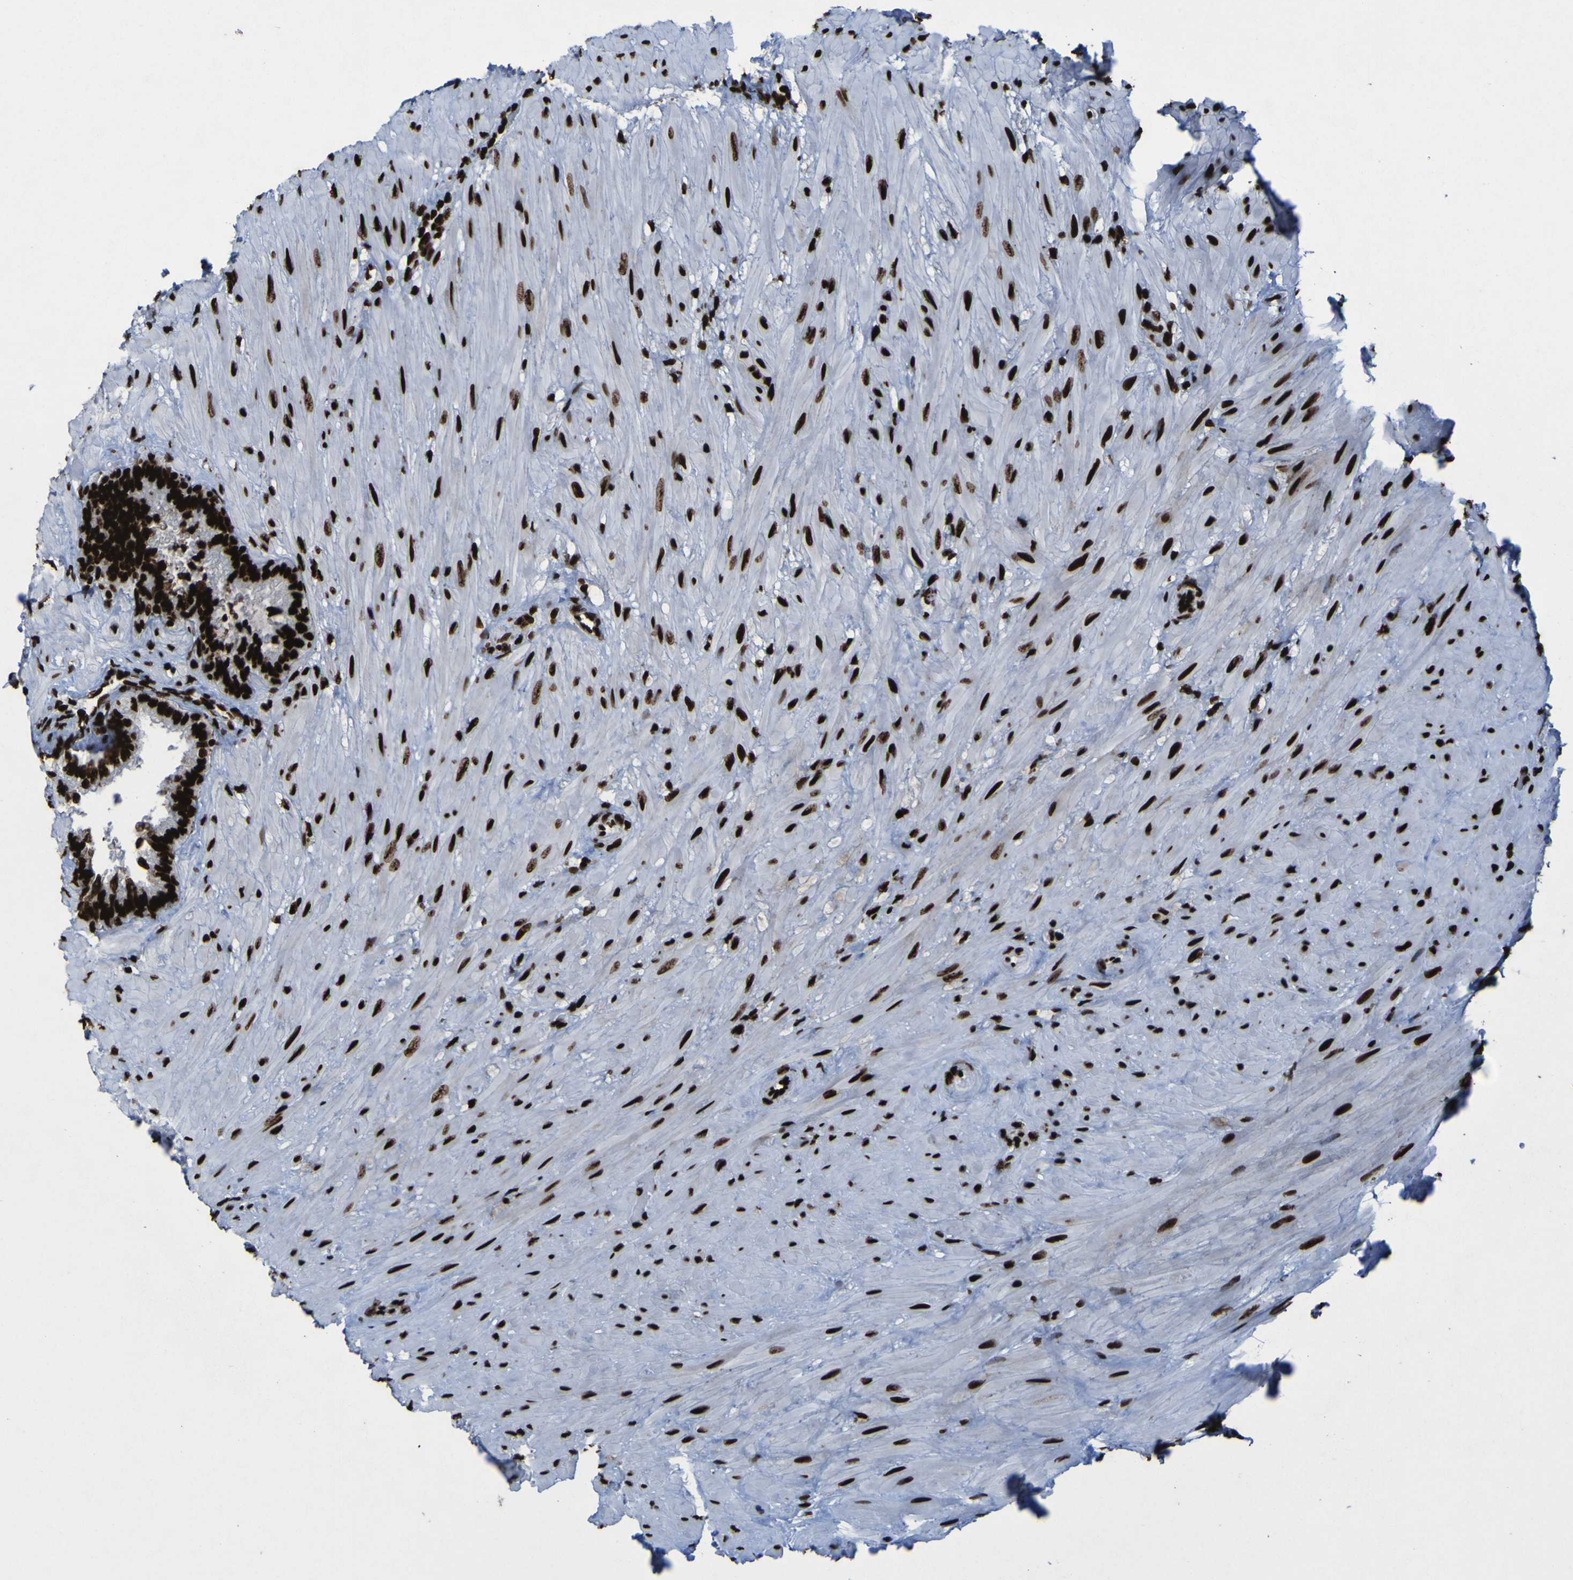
{"staining": {"intensity": "strong", "quantity": ">75%", "location": "nuclear"}, "tissue": "seminal vesicle", "cell_type": "Glandular cells", "image_type": "normal", "snomed": [{"axis": "morphology", "description": "Normal tissue, NOS"}, {"axis": "topography", "description": "Seminal veicle"}], "caption": "A high-resolution micrograph shows IHC staining of normal seminal vesicle, which displays strong nuclear expression in about >75% of glandular cells. (Stains: DAB (3,3'-diaminobenzidine) in brown, nuclei in blue, Microscopy: brightfield microscopy at high magnification).", "gene": "NPM1", "patient": {"sex": "male", "age": 46}}